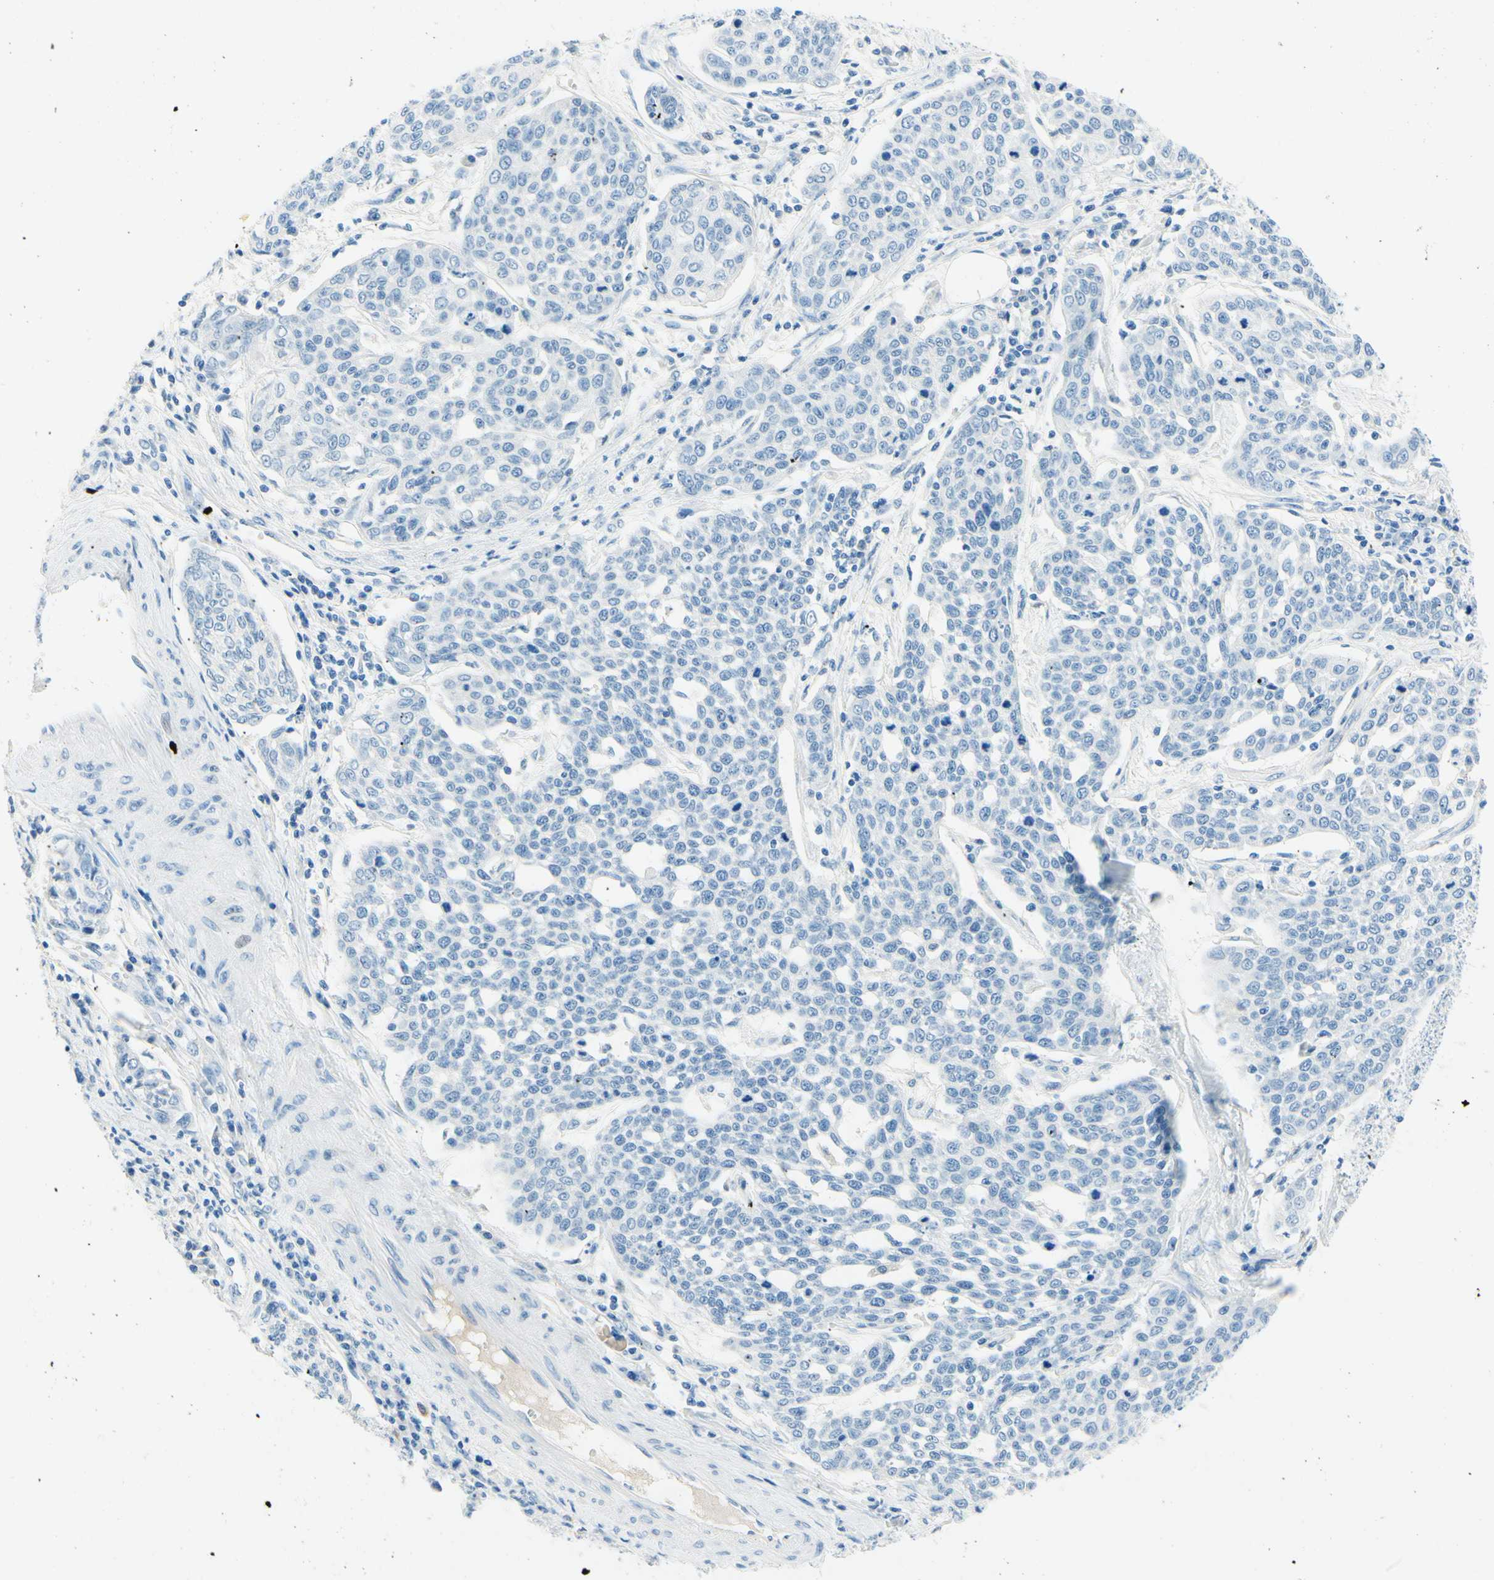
{"staining": {"intensity": "negative", "quantity": "none", "location": "none"}, "tissue": "cervical cancer", "cell_type": "Tumor cells", "image_type": "cancer", "snomed": [{"axis": "morphology", "description": "Squamous cell carcinoma, NOS"}, {"axis": "topography", "description": "Cervix"}], "caption": "Protein analysis of cervical cancer (squamous cell carcinoma) exhibits no significant expression in tumor cells.", "gene": "PASD1", "patient": {"sex": "female", "age": 34}}